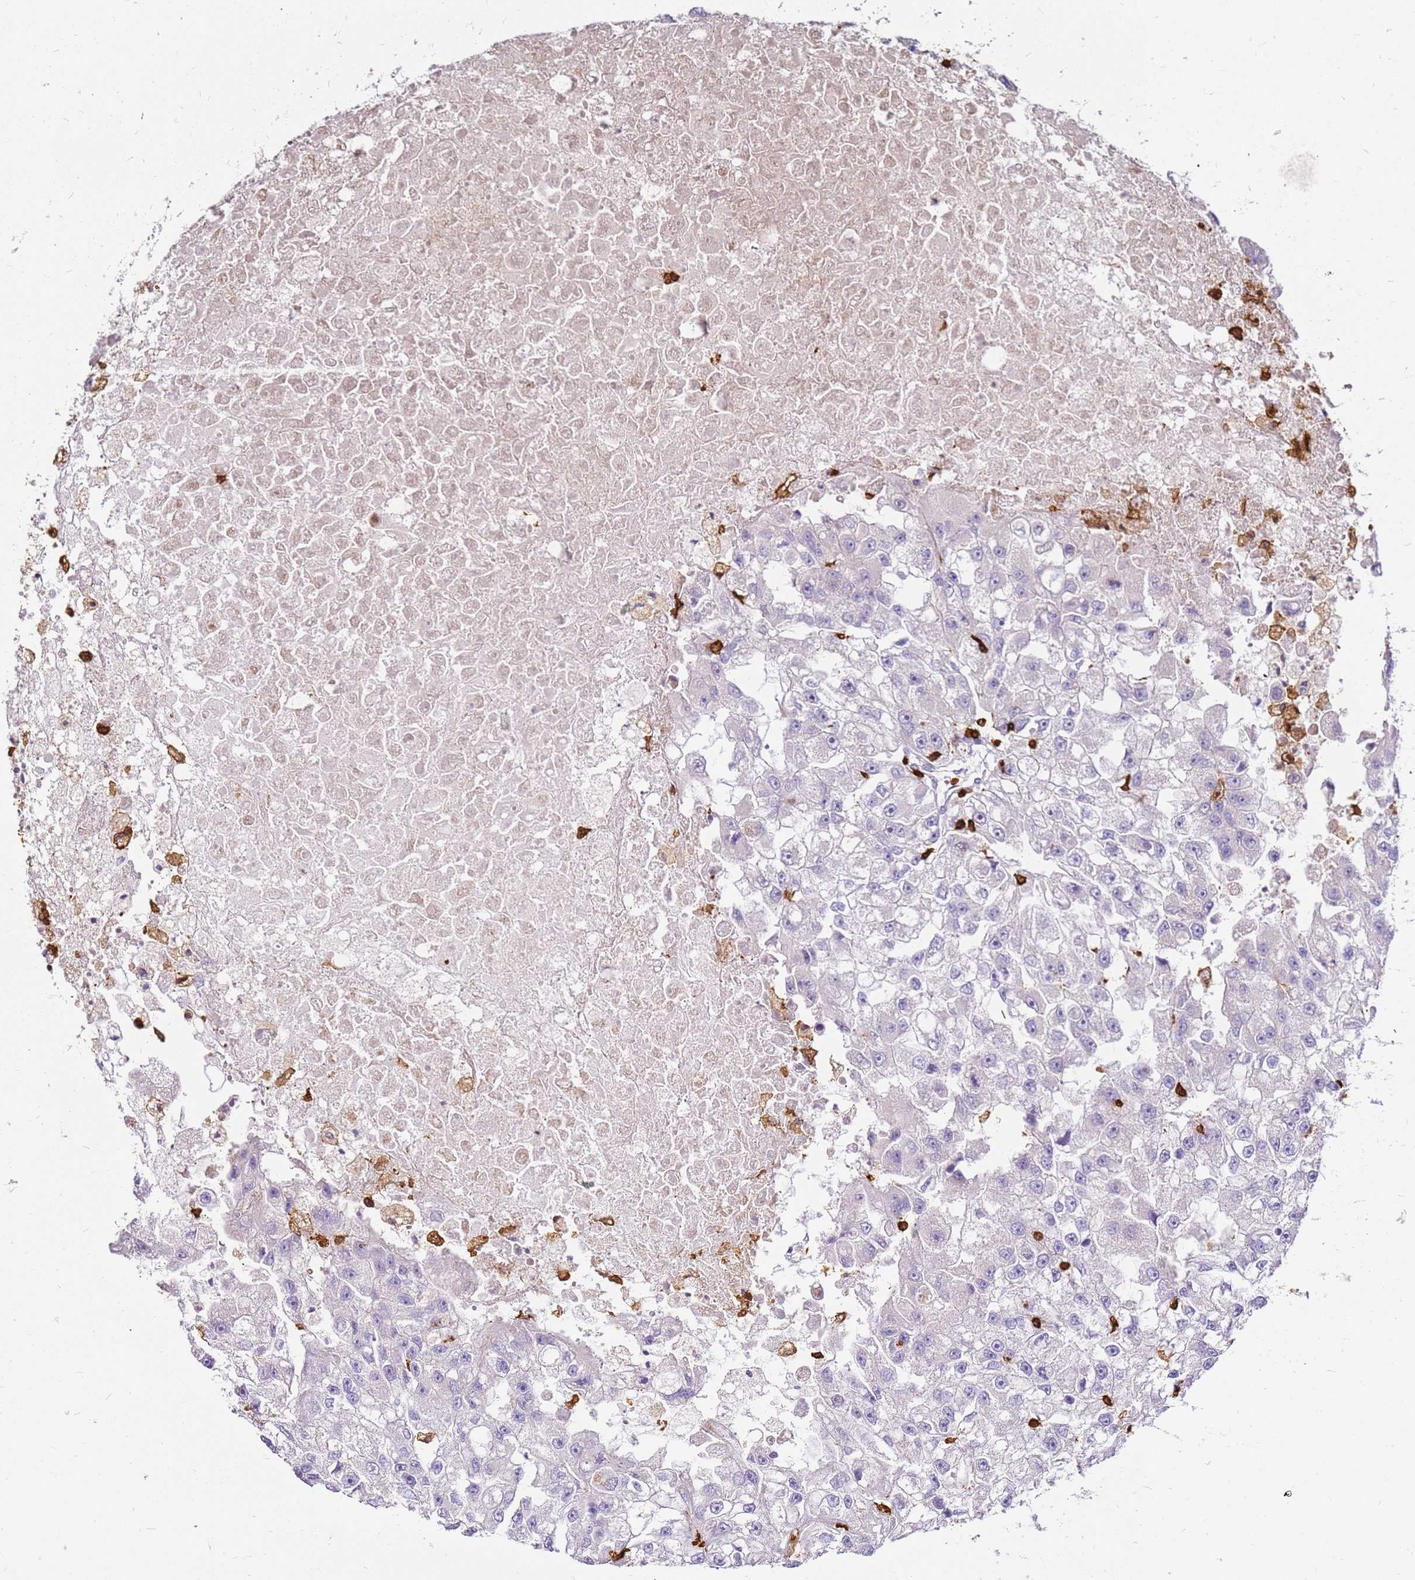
{"staining": {"intensity": "negative", "quantity": "none", "location": "none"}, "tissue": "renal cancer", "cell_type": "Tumor cells", "image_type": "cancer", "snomed": [{"axis": "morphology", "description": "Adenocarcinoma, NOS"}, {"axis": "topography", "description": "Kidney"}], "caption": "Immunohistochemical staining of renal cancer (adenocarcinoma) demonstrates no significant expression in tumor cells.", "gene": "CORO1A", "patient": {"sex": "male", "age": 63}}